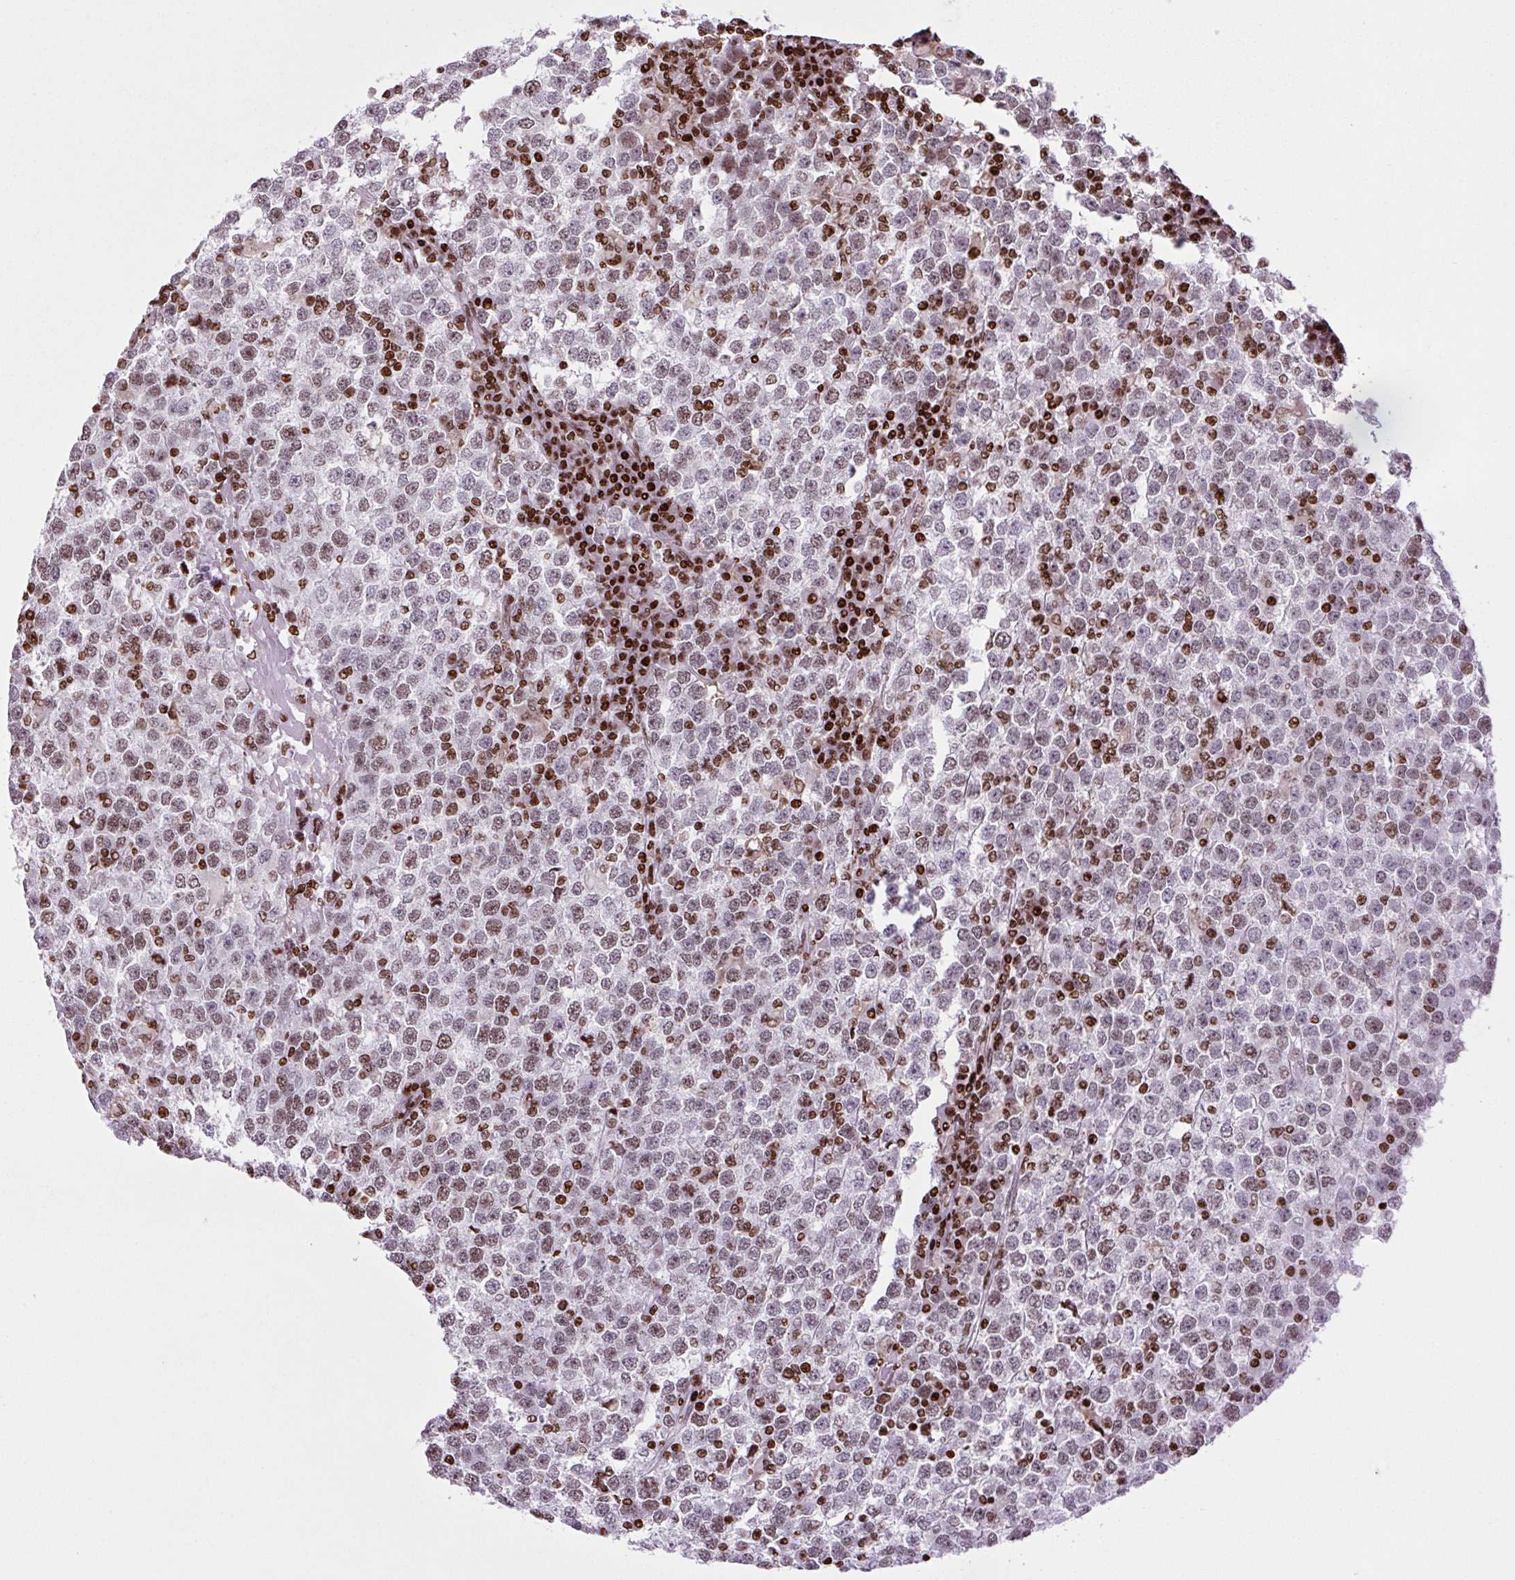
{"staining": {"intensity": "moderate", "quantity": "<25%", "location": "nuclear"}, "tissue": "testis cancer", "cell_type": "Tumor cells", "image_type": "cancer", "snomed": [{"axis": "morphology", "description": "Seminoma, NOS"}, {"axis": "topography", "description": "Testis"}], "caption": "Moderate nuclear expression for a protein is present in approximately <25% of tumor cells of seminoma (testis) using immunohistochemistry (IHC).", "gene": "H1-3", "patient": {"sex": "male", "age": 65}}